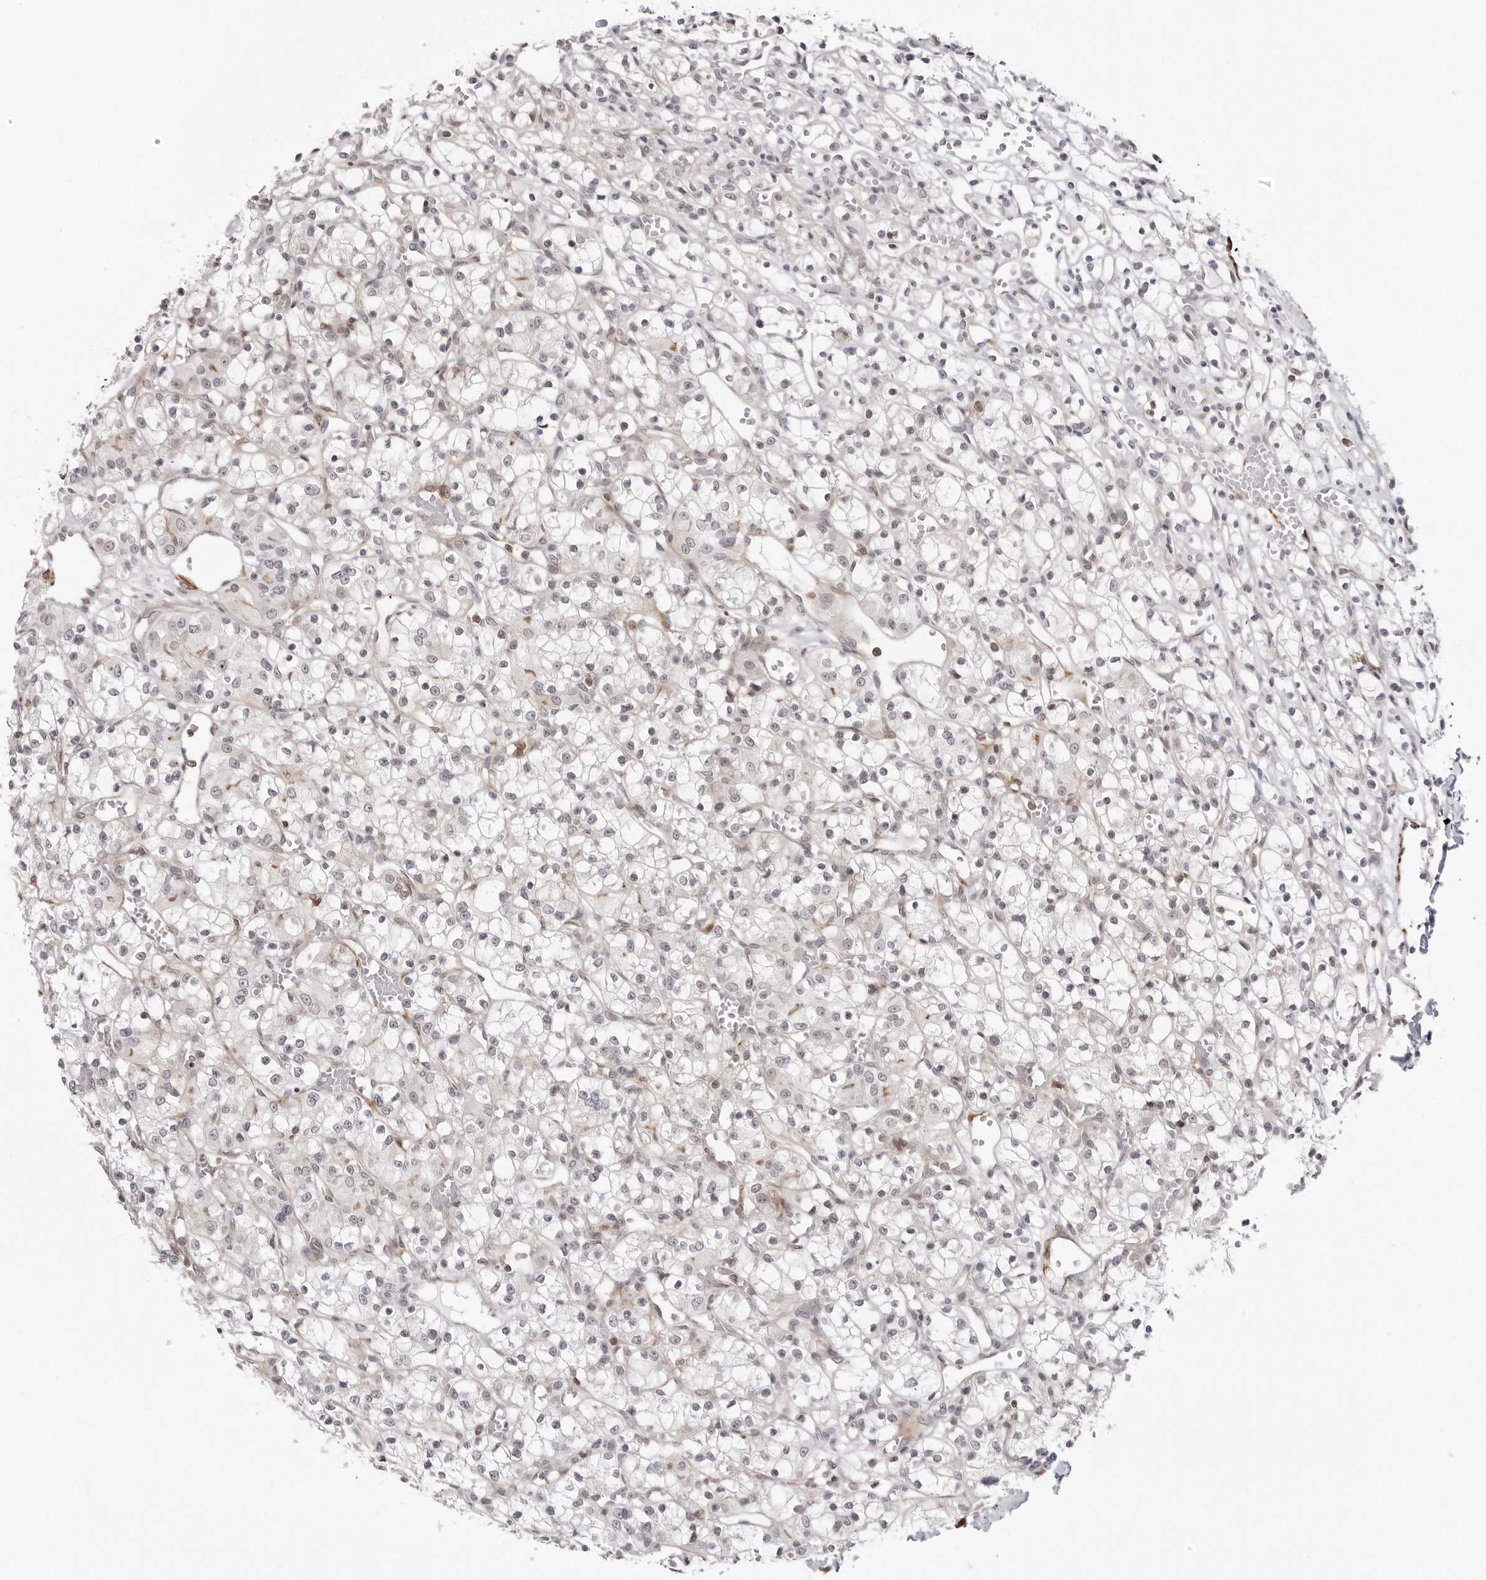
{"staining": {"intensity": "negative", "quantity": "none", "location": "none"}, "tissue": "renal cancer", "cell_type": "Tumor cells", "image_type": "cancer", "snomed": [{"axis": "morphology", "description": "Adenocarcinoma, NOS"}, {"axis": "topography", "description": "Kidney"}], "caption": "Tumor cells show no significant staining in renal cancer.", "gene": "UNK", "patient": {"sex": "female", "age": 59}}